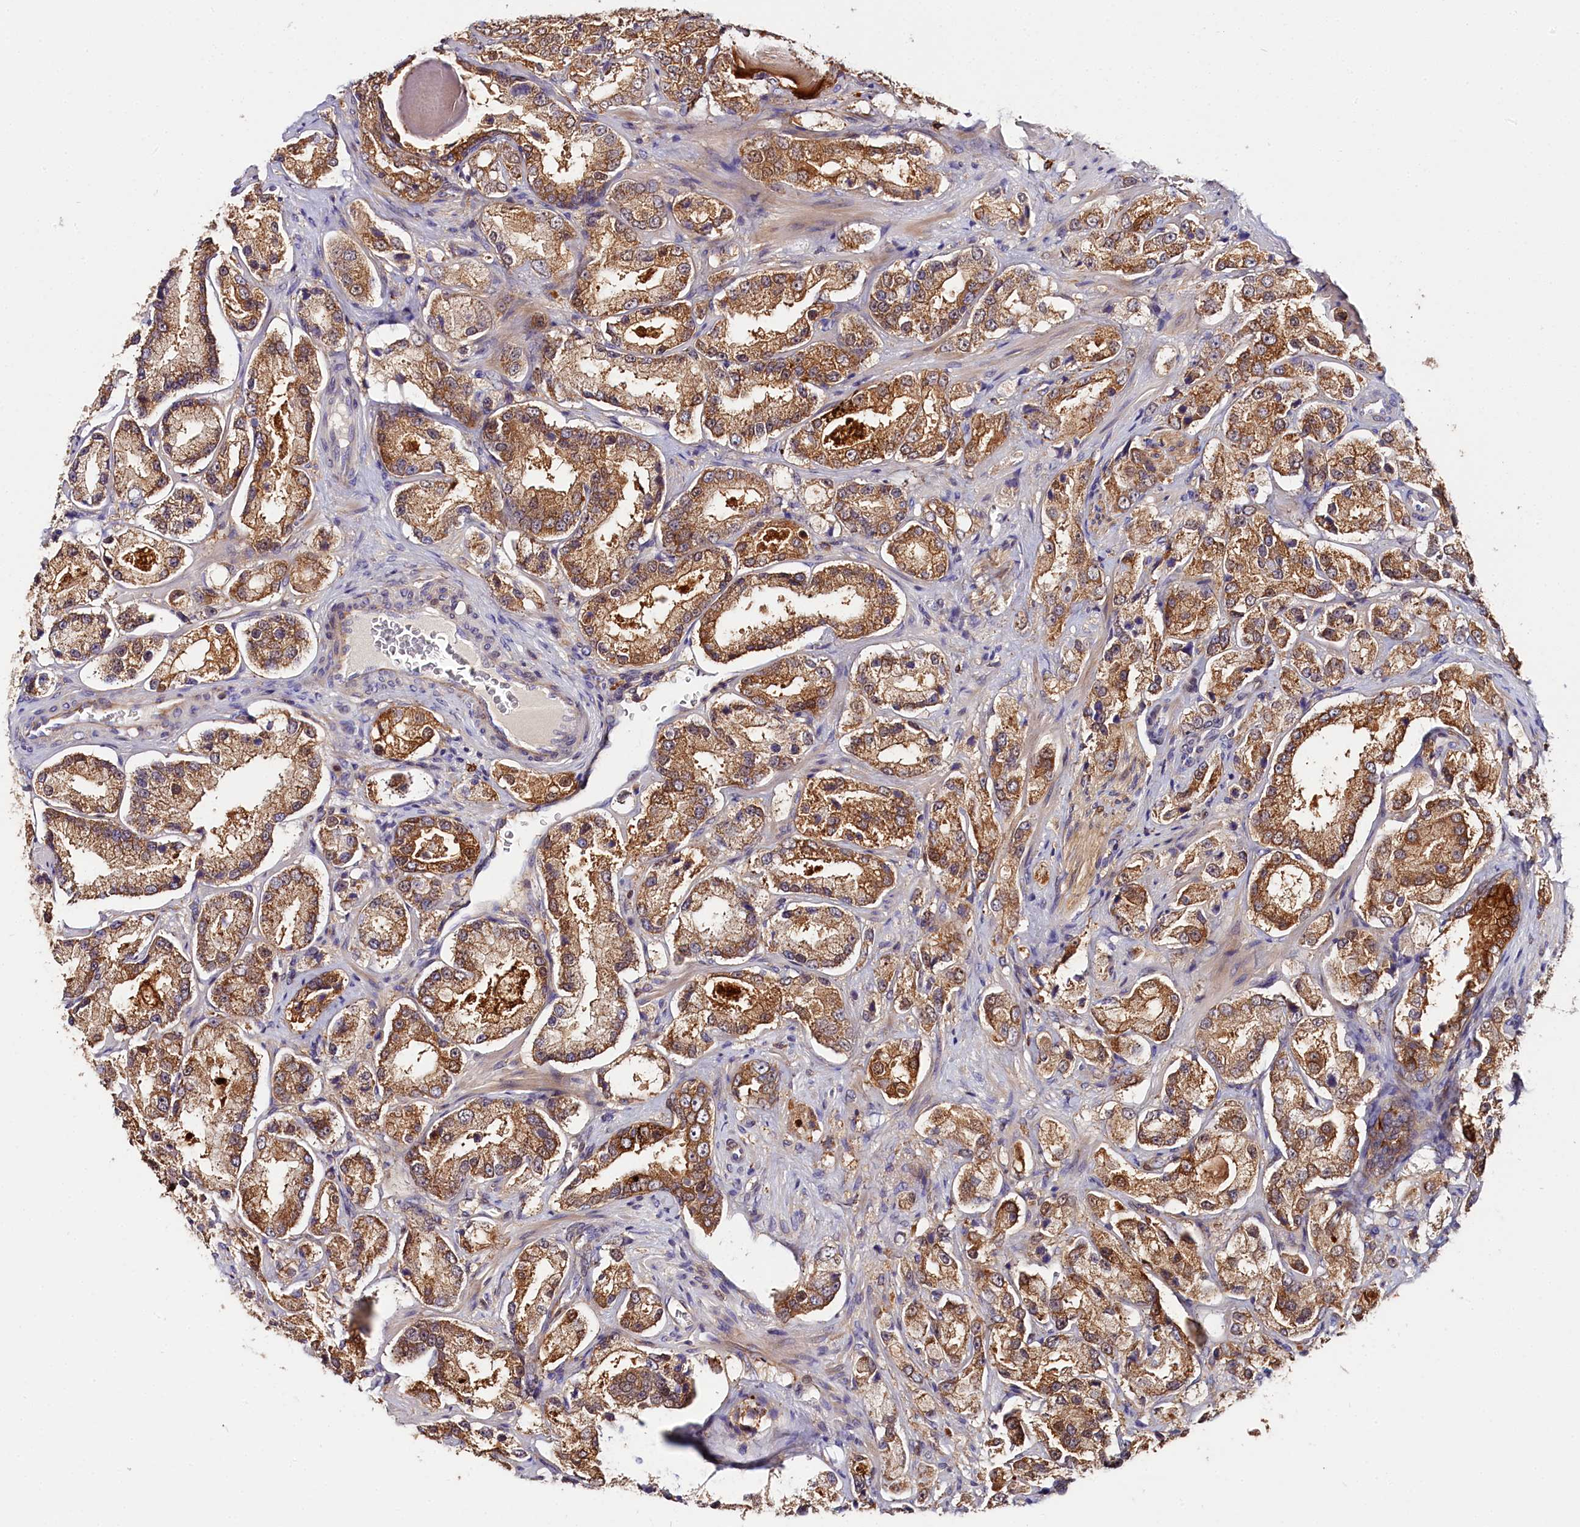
{"staining": {"intensity": "moderate", "quantity": ">75%", "location": "cytoplasmic/membranous"}, "tissue": "prostate cancer", "cell_type": "Tumor cells", "image_type": "cancer", "snomed": [{"axis": "morphology", "description": "Adenocarcinoma, High grade"}, {"axis": "topography", "description": "Prostate"}], "caption": "IHC of human adenocarcinoma (high-grade) (prostate) shows medium levels of moderate cytoplasmic/membranous expression in about >75% of tumor cells.", "gene": "KATNB1", "patient": {"sex": "male", "age": 64}}